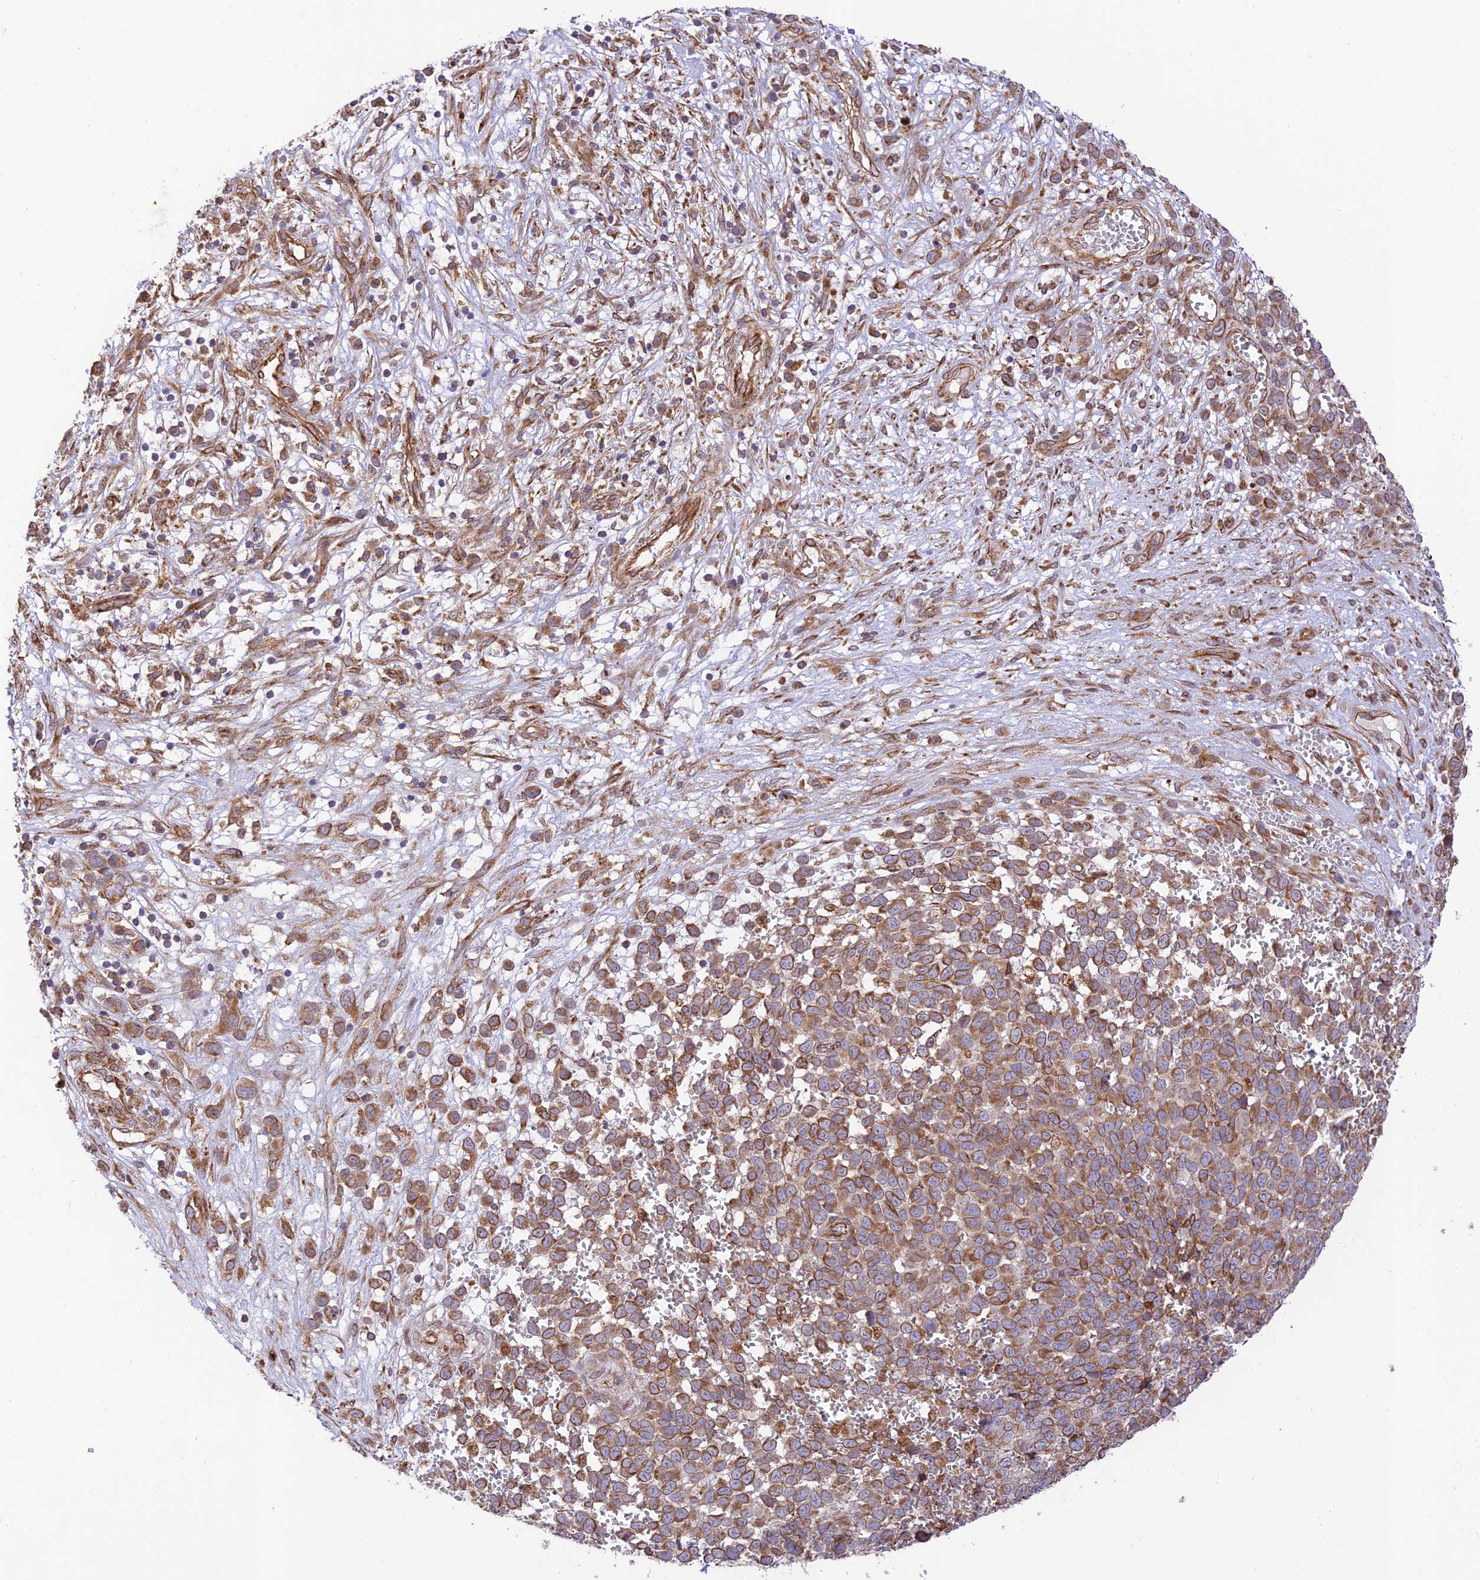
{"staining": {"intensity": "moderate", "quantity": ">75%", "location": "cytoplasmic/membranous"}, "tissue": "melanoma", "cell_type": "Tumor cells", "image_type": "cancer", "snomed": [{"axis": "morphology", "description": "Malignant melanoma, NOS"}, {"axis": "topography", "description": "Nose, NOS"}], "caption": "Melanoma stained for a protein reveals moderate cytoplasmic/membranous positivity in tumor cells.", "gene": "EXOC3L4", "patient": {"sex": "female", "age": 48}}